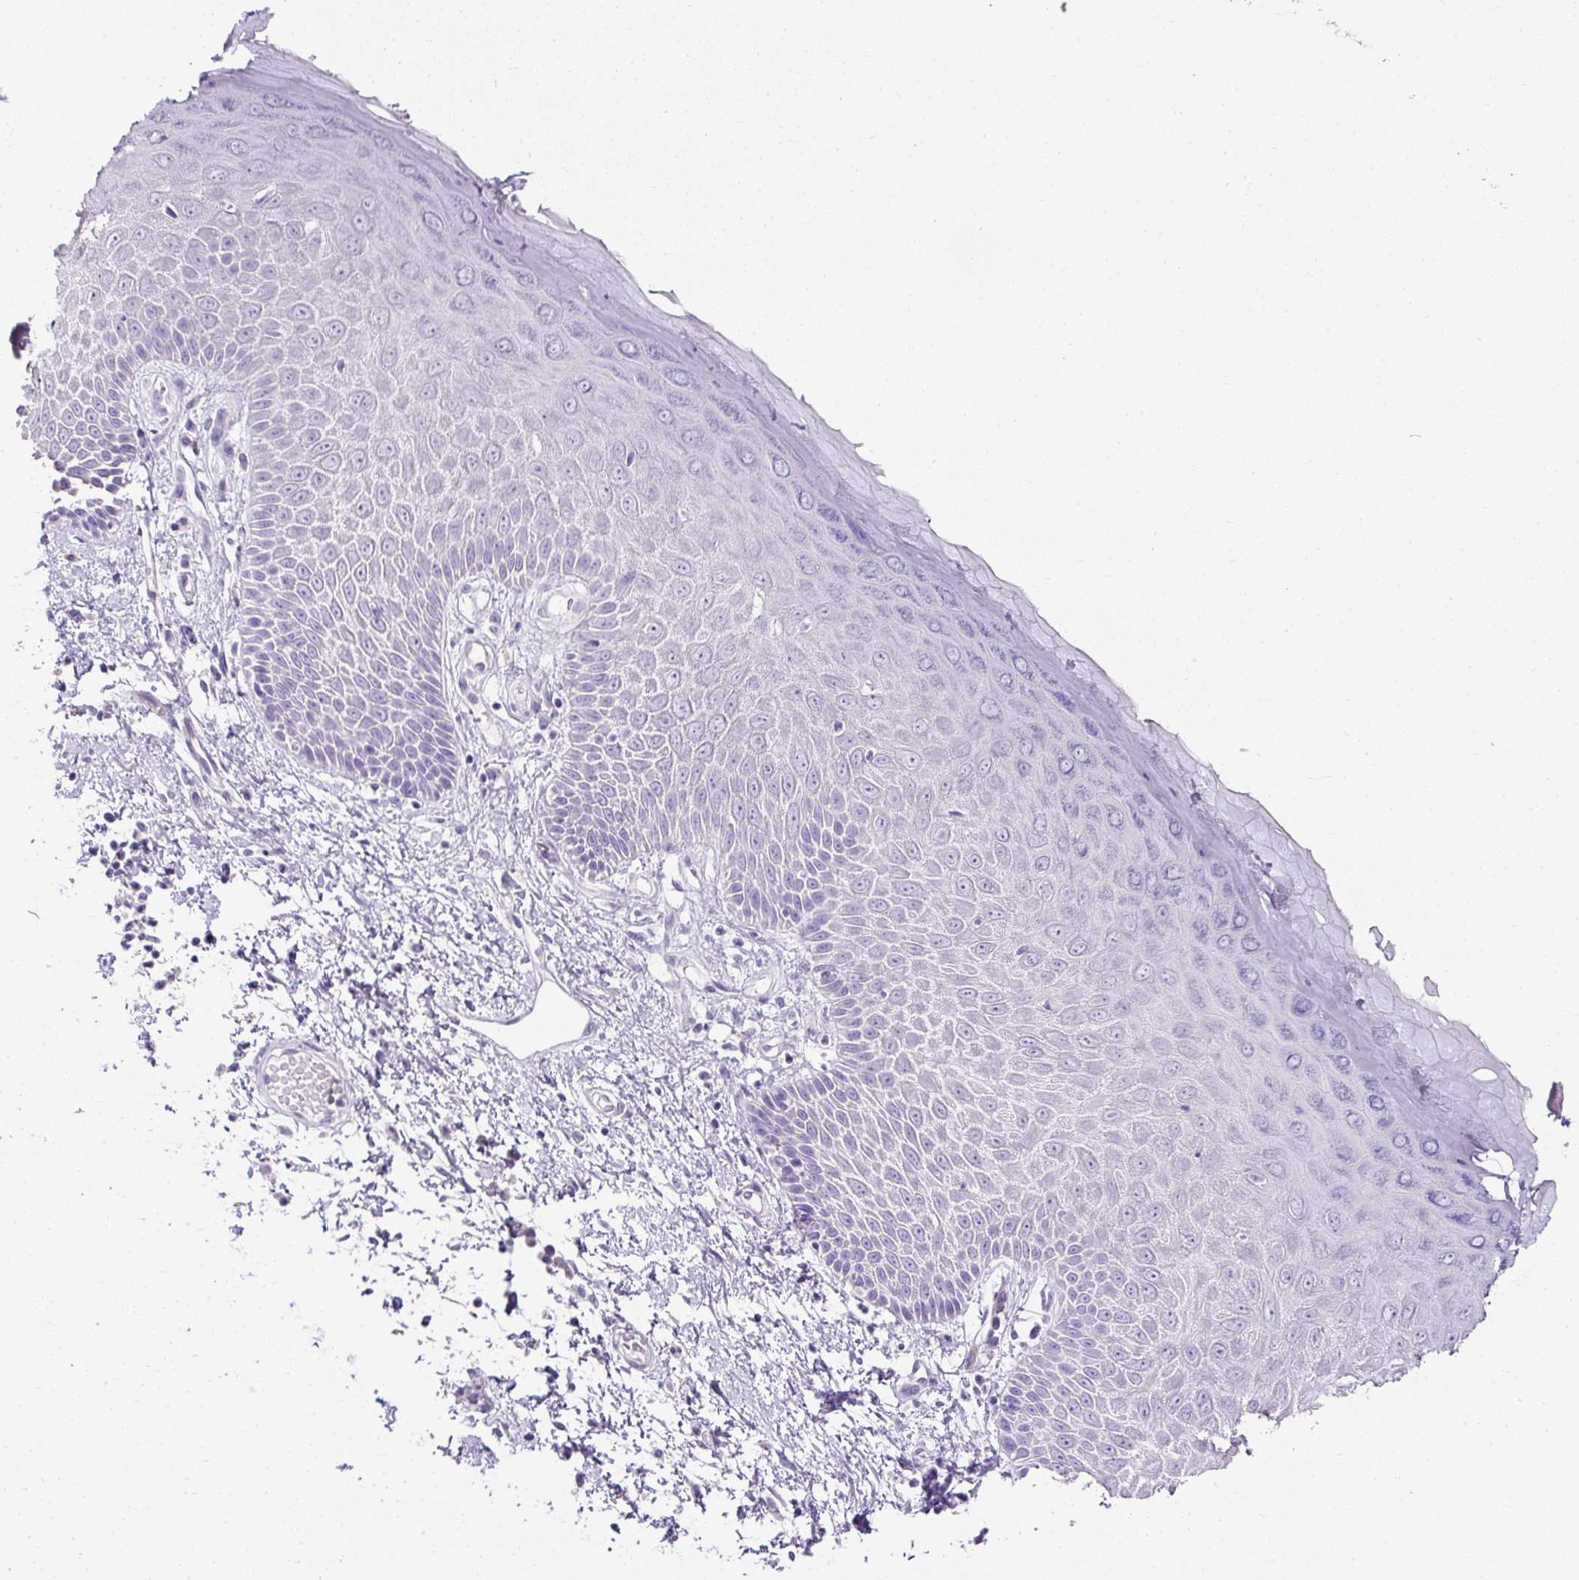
{"staining": {"intensity": "negative", "quantity": "none", "location": "none"}, "tissue": "skin", "cell_type": "Epidermal cells", "image_type": "normal", "snomed": [{"axis": "morphology", "description": "Normal tissue, NOS"}, {"axis": "topography", "description": "Anal"}, {"axis": "topography", "description": "Peripheral nerve tissue"}], "caption": "DAB immunohistochemical staining of benign human skin displays no significant expression in epidermal cells. (DAB immunohistochemistry, high magnification).", "gene": "C2CD4C", "patient": {"sex": "male", "age": 78}}